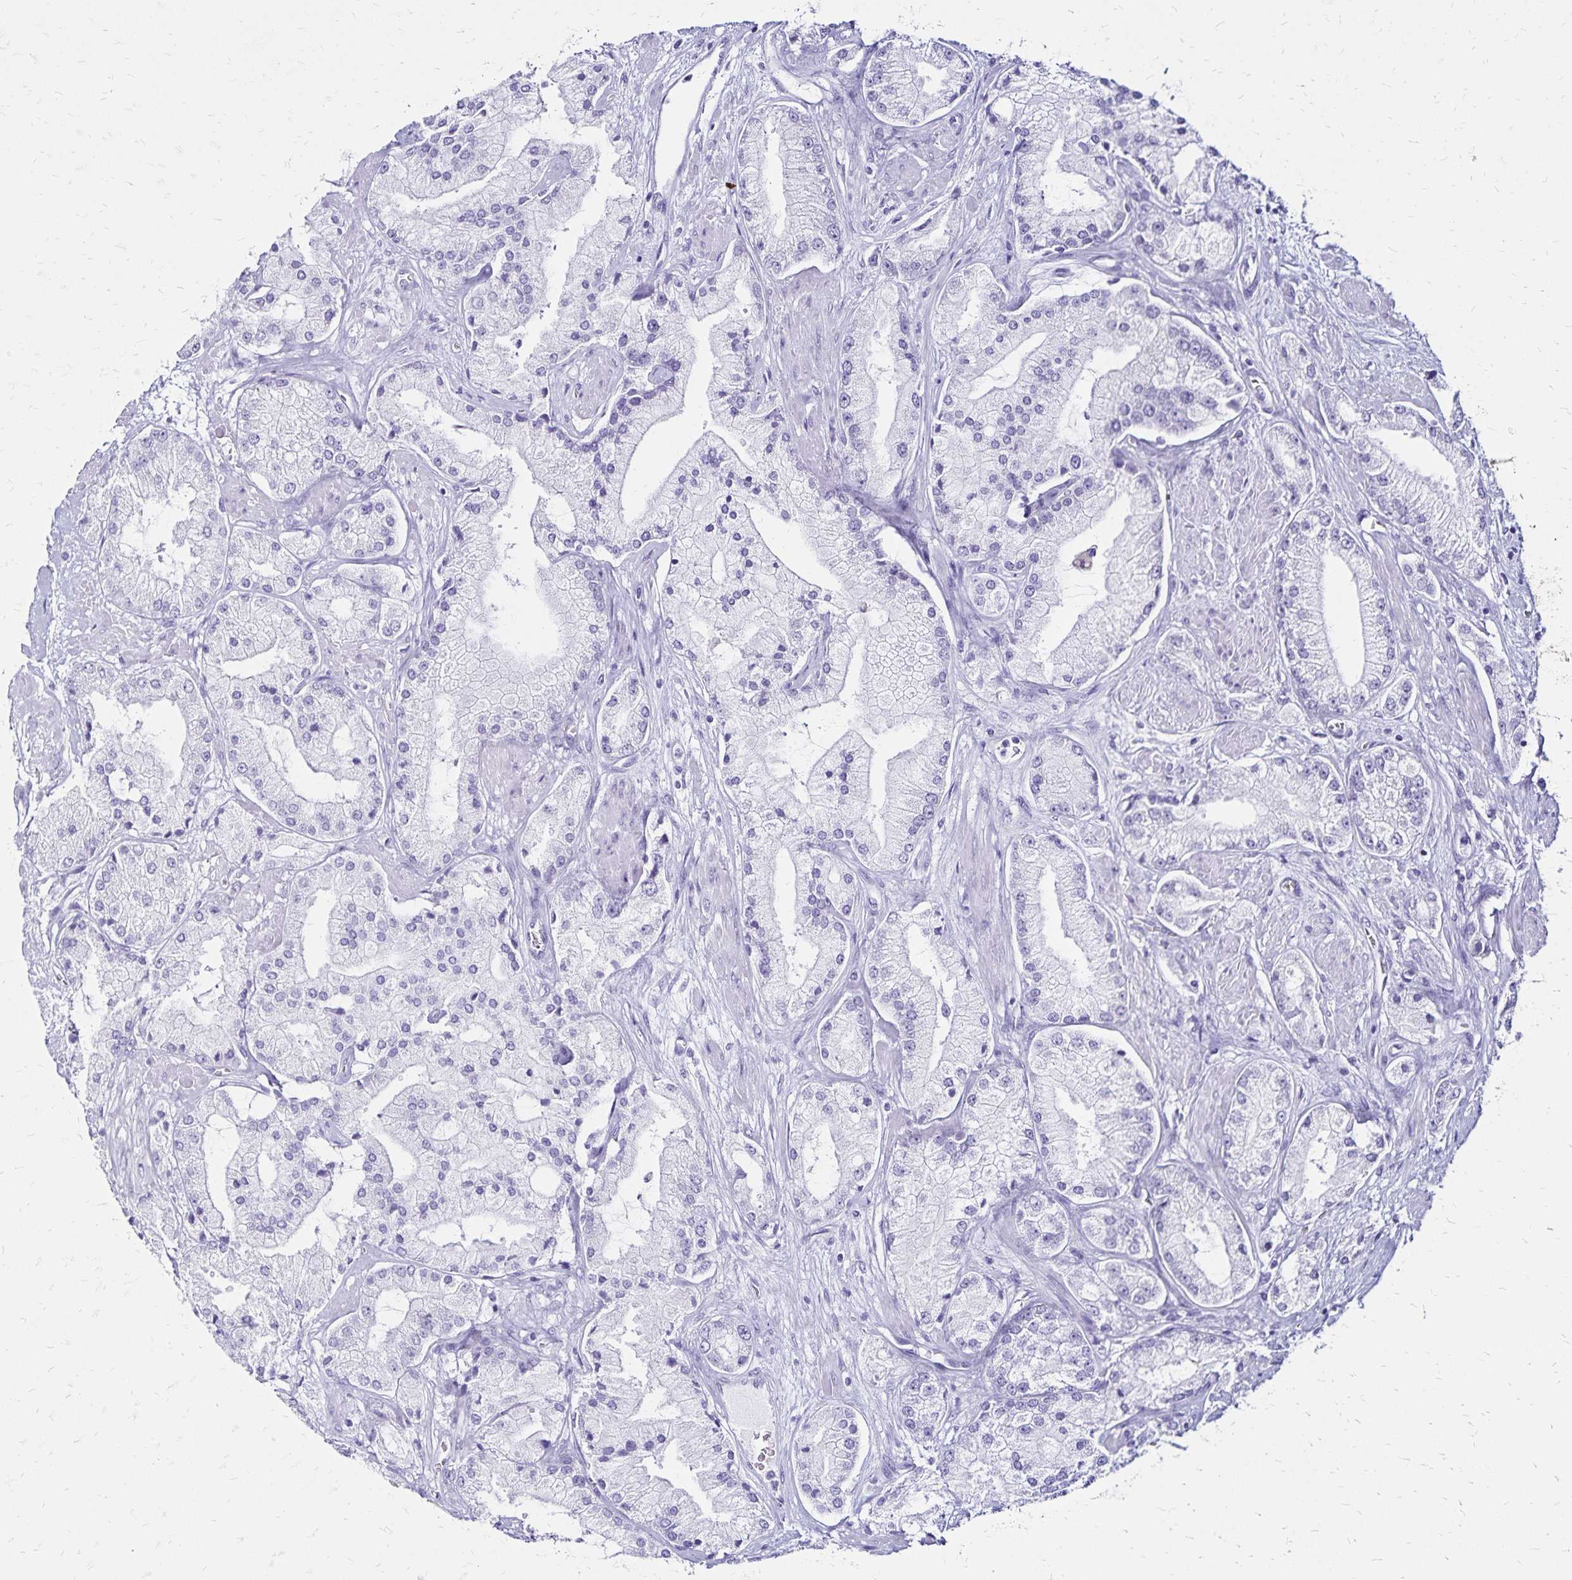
{"staining": {"intensity": "negative", "quantity": "none", "location": "none"}, "tissue": "prostate cancer", "cell_type": "Tumor cells", "image_type": "cancer", "snomed": [{"axis": "morphology", "description": "Adenocarcinoma, High grade"}, {"axis": "topography", "description": "Prostate"}], "caption": "Immunohistochemistry (IHC) micrograph of neoplastic tissue: prostate adenocarcinoma (high-grade) stained with DAB reveals no significant protein positivity in tumor cells. (Stains: DAB immunohistochemistry (IHC) with hematoxylin counter stain, Microscopy: brightfield microscopy at high magnification).", "gene": "LIN28B", "patient": {"sex": "male", "age": 68}}